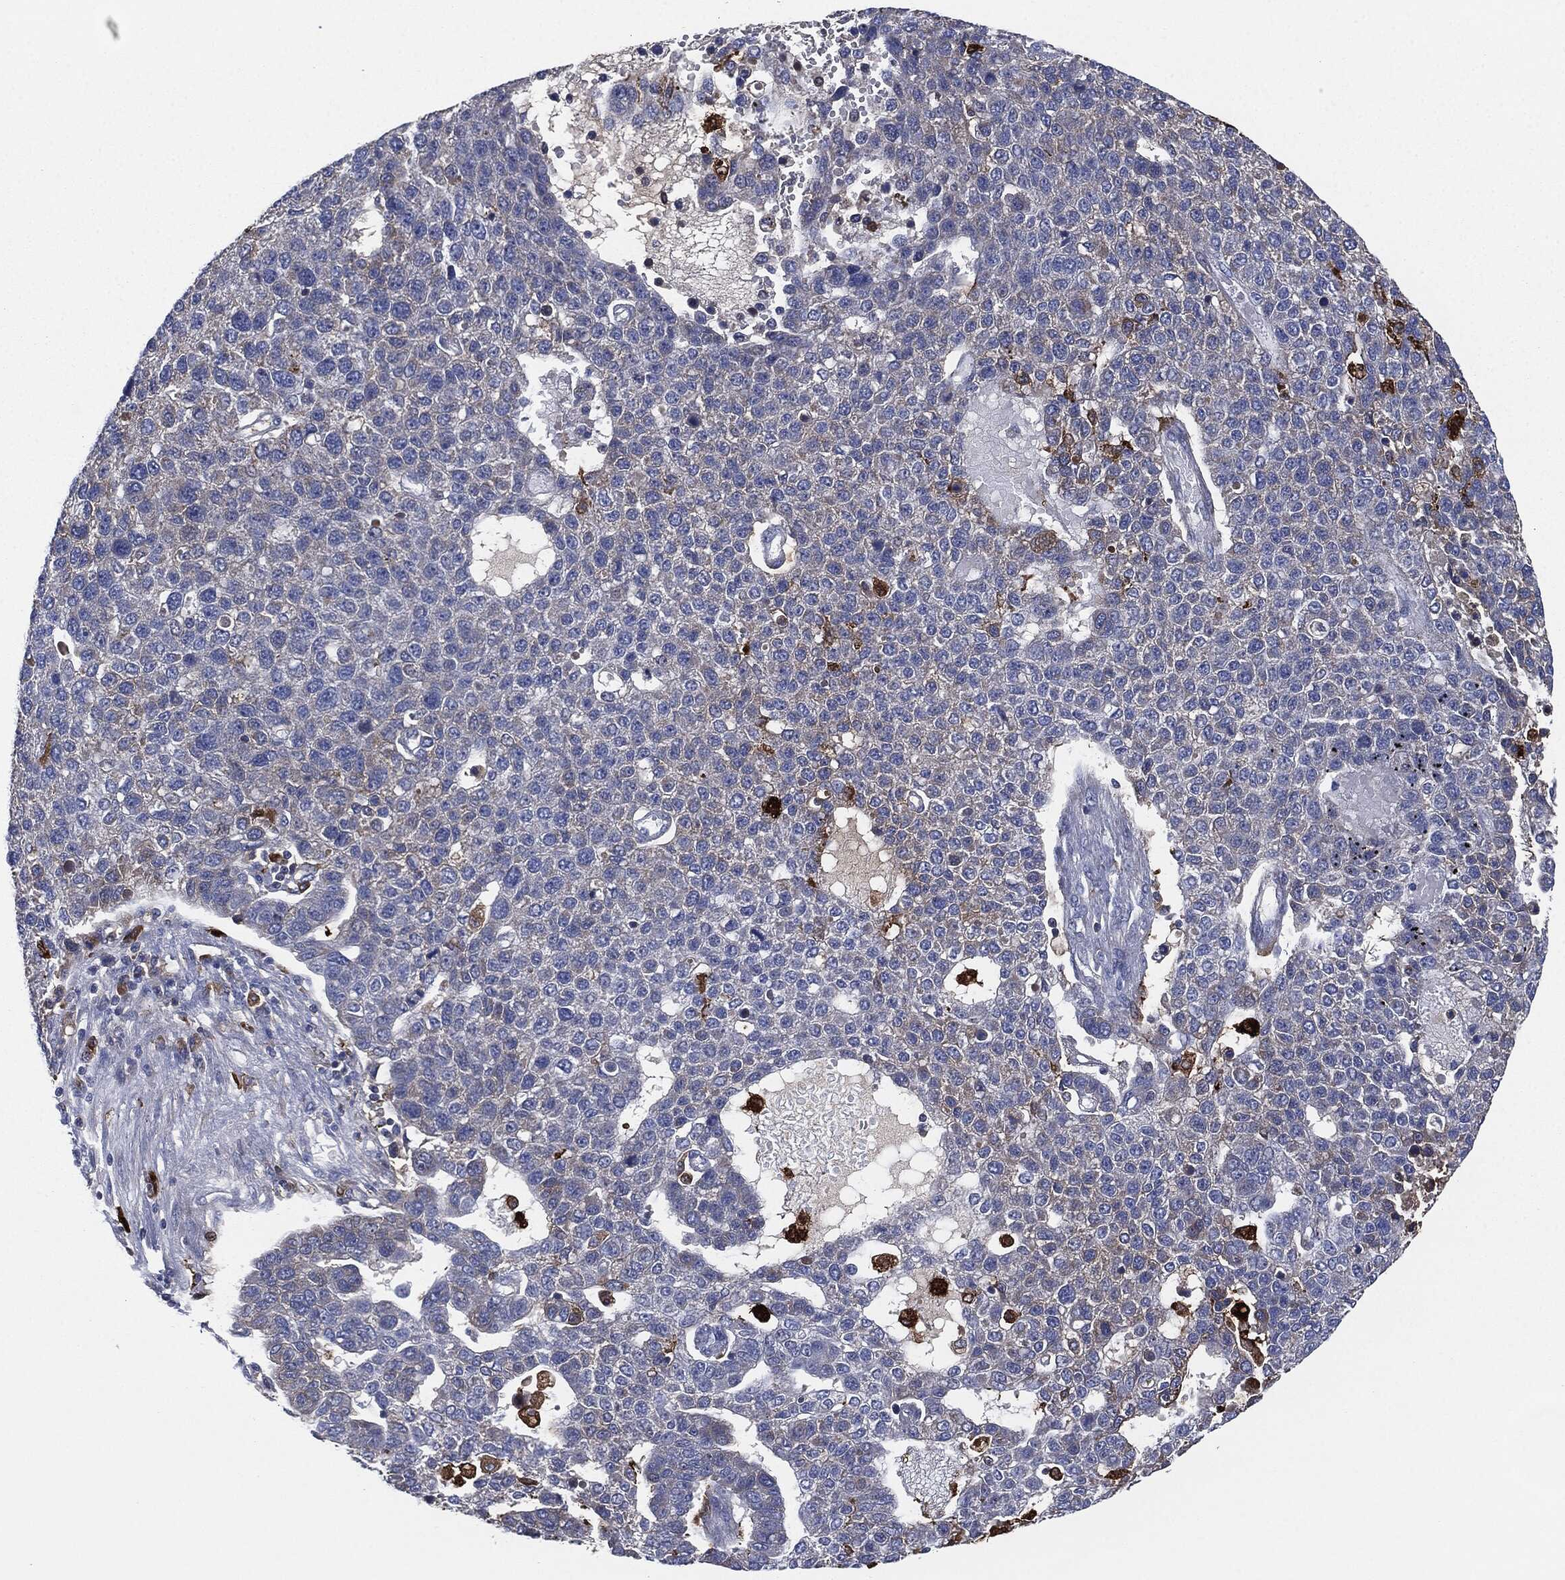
{"staining": {"intensity": "moderate", "quantity": "<25%", "location": "cytoplasmic/membranous"}, "tissue": "pancreatic cancer", "cell_type": "Tumor cells", "image_type": "cancer", "snomed": [{"axis": "morphology", "description": "Adenocarcinoma, NOS"}, {"axis": "topography", "description": "Pancreas"}], "caption": "High-magnification brightfield microscopy of adenocarcinoma (pancreatic) stained with DAB (brown) and counterstained with hematoxylin (blue). tumor cells exhibit moderate cytoplasmic/membranous staining is seen in approximately<25% of cells.", "gene": "TMEM11", "patient": {"sex": "female", "age": 61}}